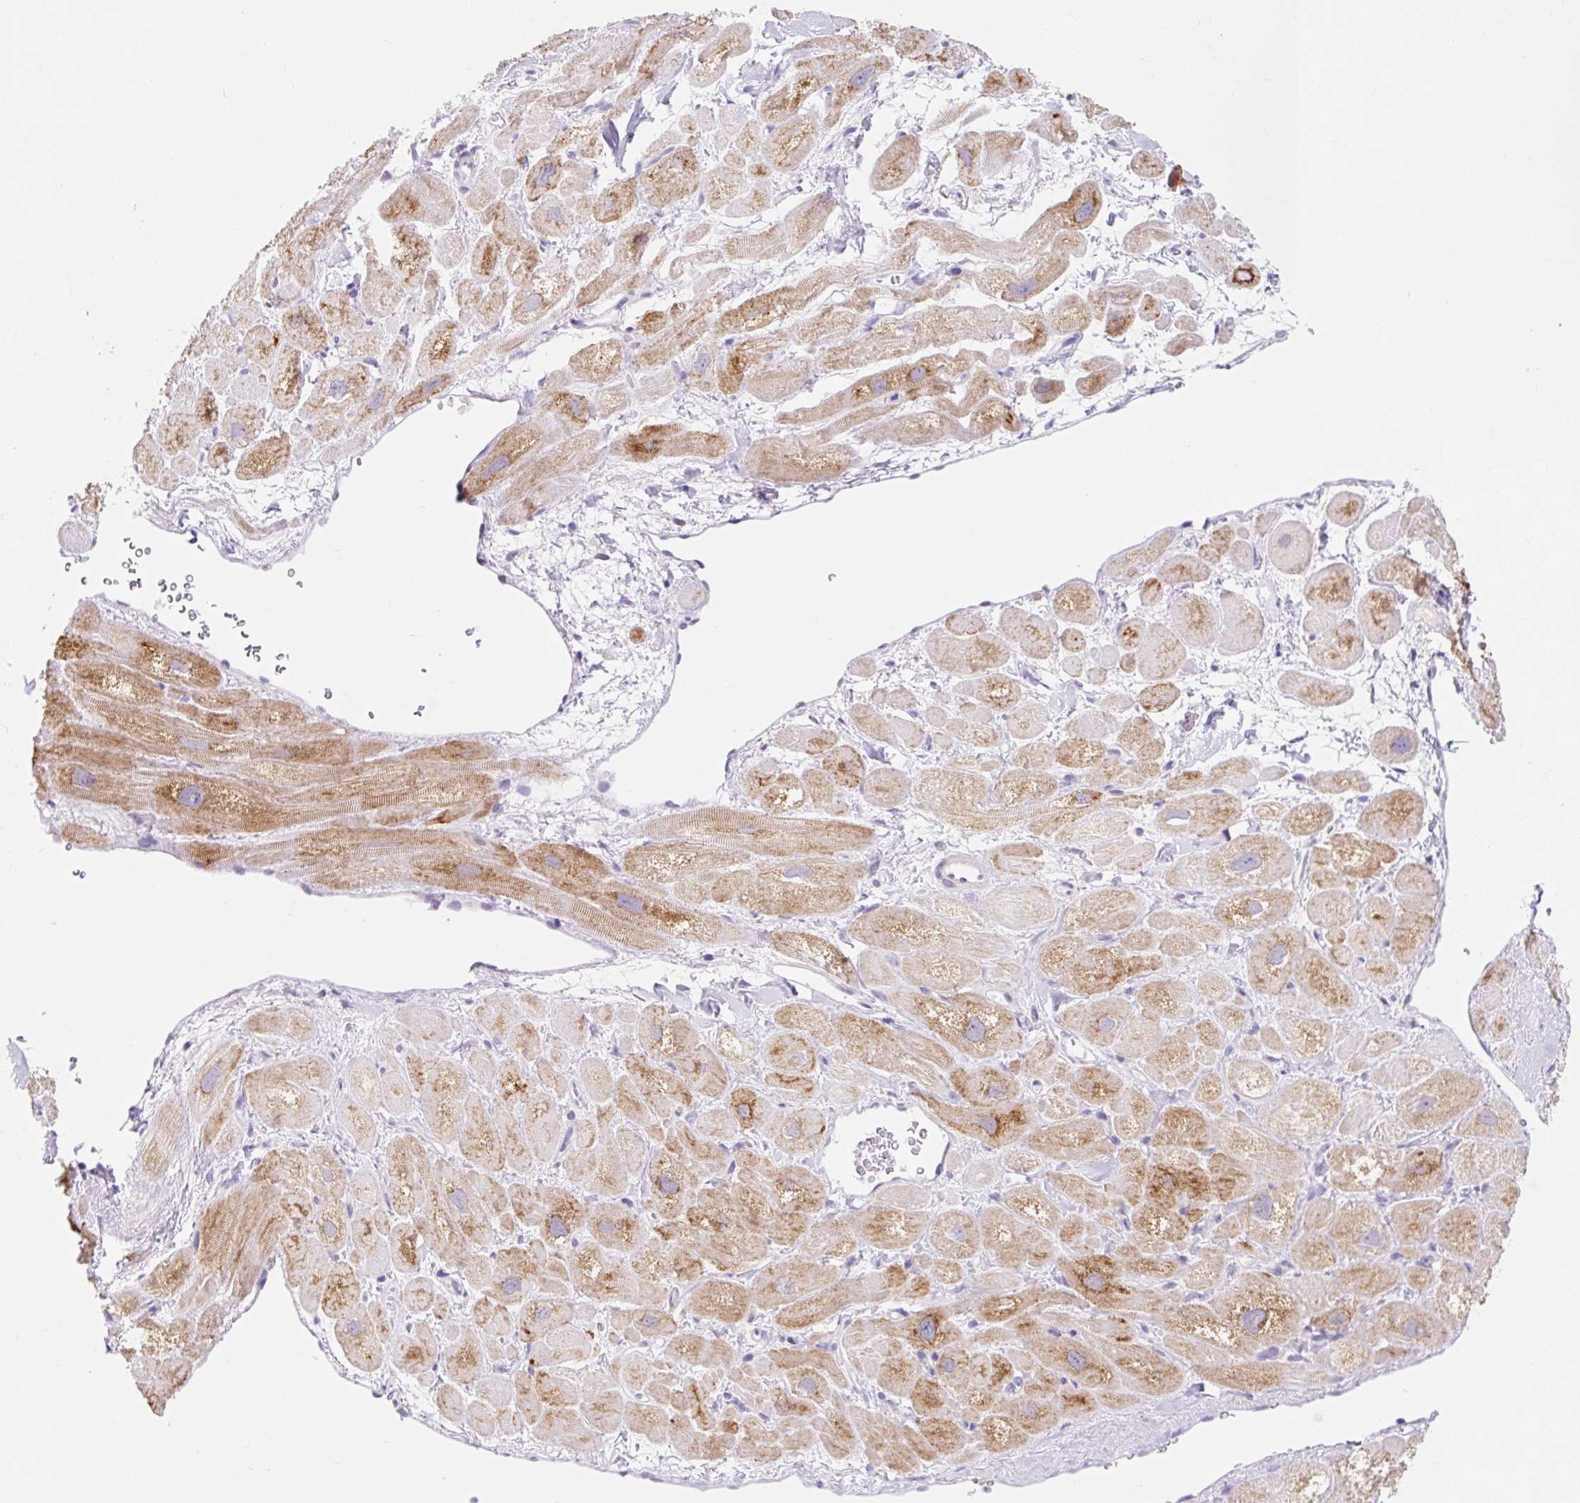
{"staining": {"intensity": "moderate", "quantity": ">75%", "location": "cytoplasmic/membranous"}, "tissue": "heart muscle", "cell_type": "Cardiomyocytes", "image_type": "normal", "snomed": [{"axis": "morphology", "description": "Normal tissue, NOS"}, {"axis": "topography", "description": "Heart"}], "caption": "A histopathology image of heart muscle stained for a protein exhibits moderate cytoplasmic/membranous brown staining in cardiomyocytes.", "gene": "ITPK1", "patient": {"sex": "male", "age": 49}}